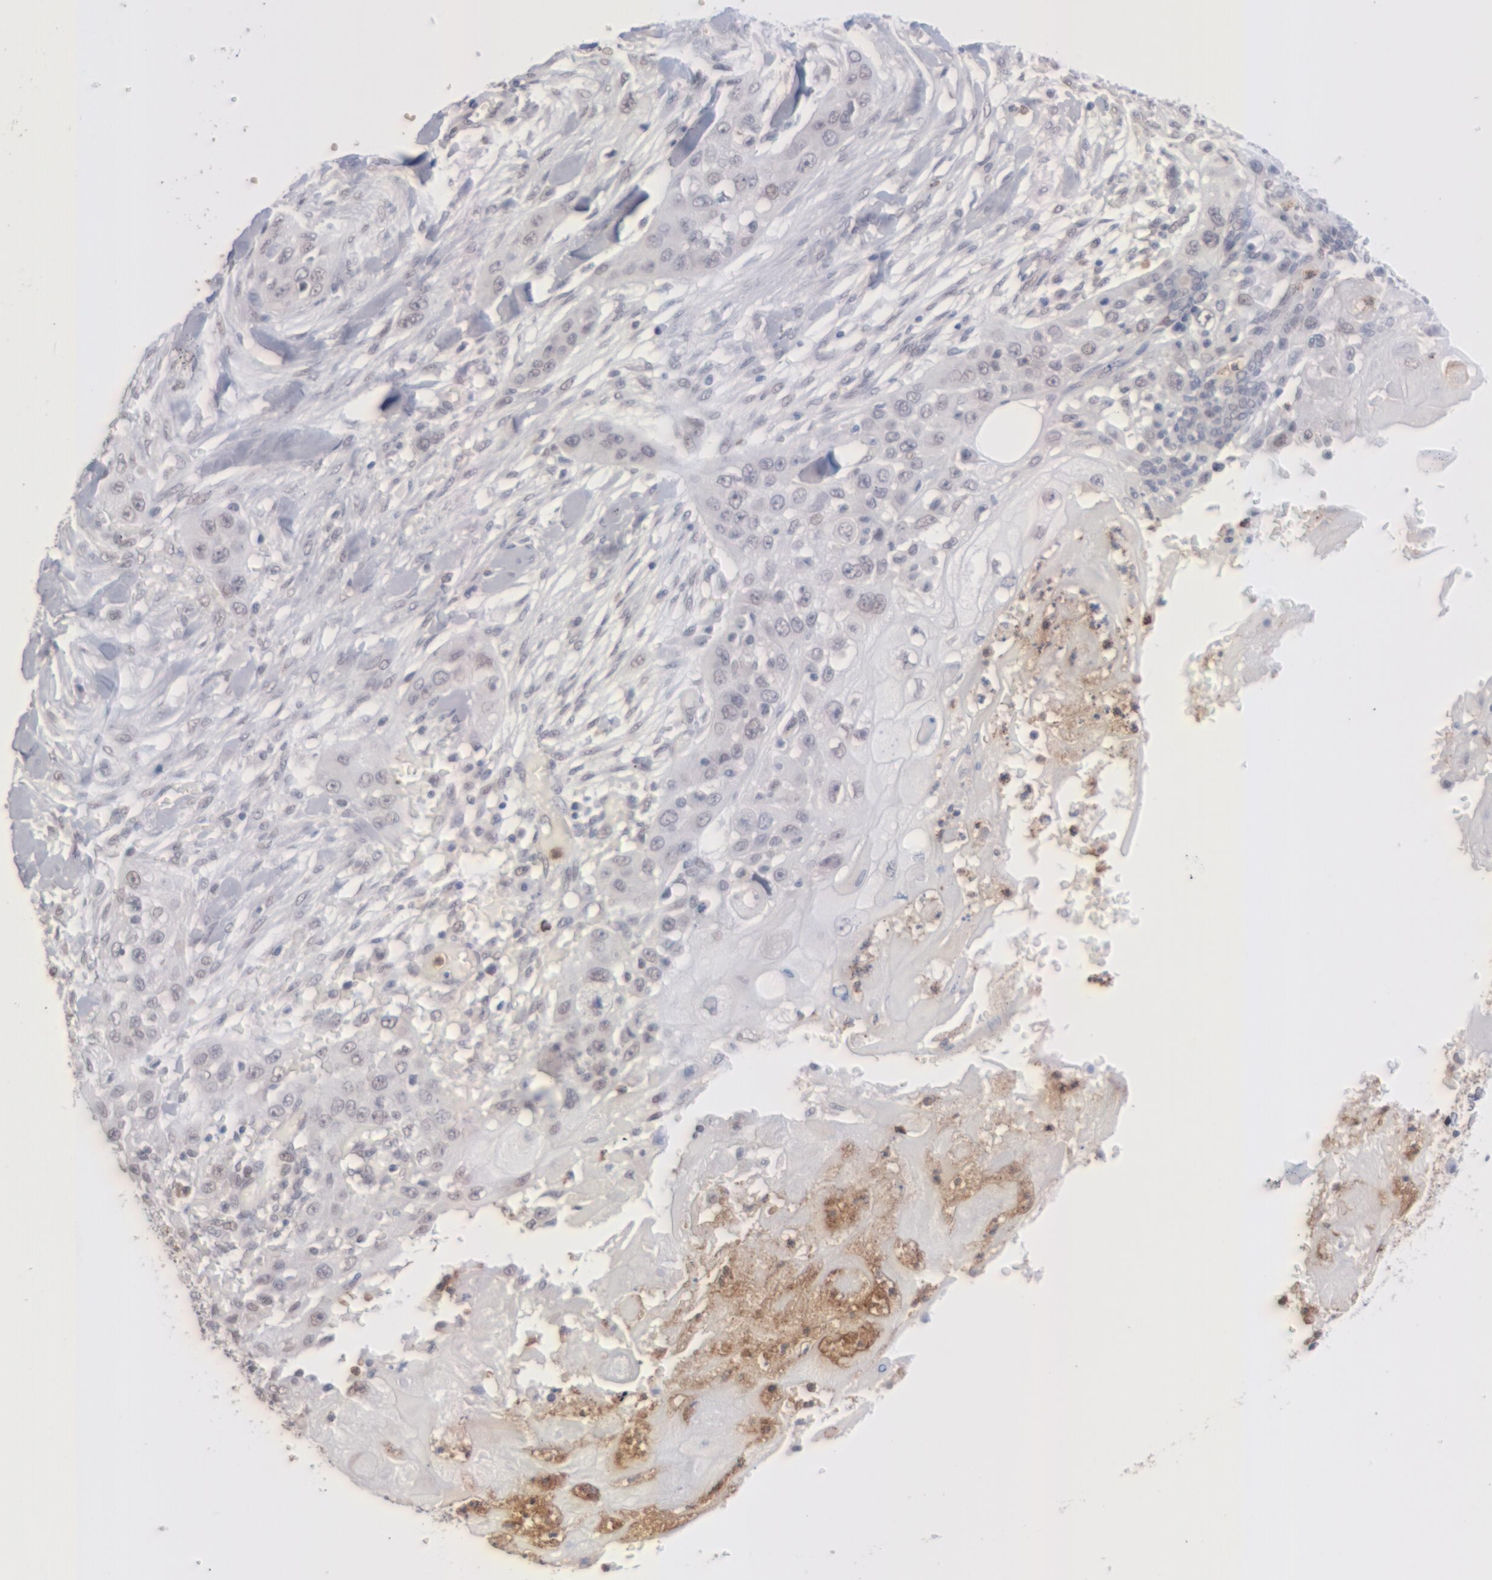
{"staining": {"intensity": "negative", "quantity": "none", "location": "none"}, "tissue": "head and neck cancer", "cell_type": "Tumor cells", "image_type": "cancer", "snomed": [{"axis": "morphology", "description": "Neoplasm, malignant, NOS"}, {"axis": "topography", "description": "Salivary gland"}, {"axis": "topography", "description": "Head-Neck"}], "caption": "Tumor cells show no significant positivity in head and neck malignant neoplasm.", "gene": "MGAM", "patient": {"sex": "male", "age": 43}}